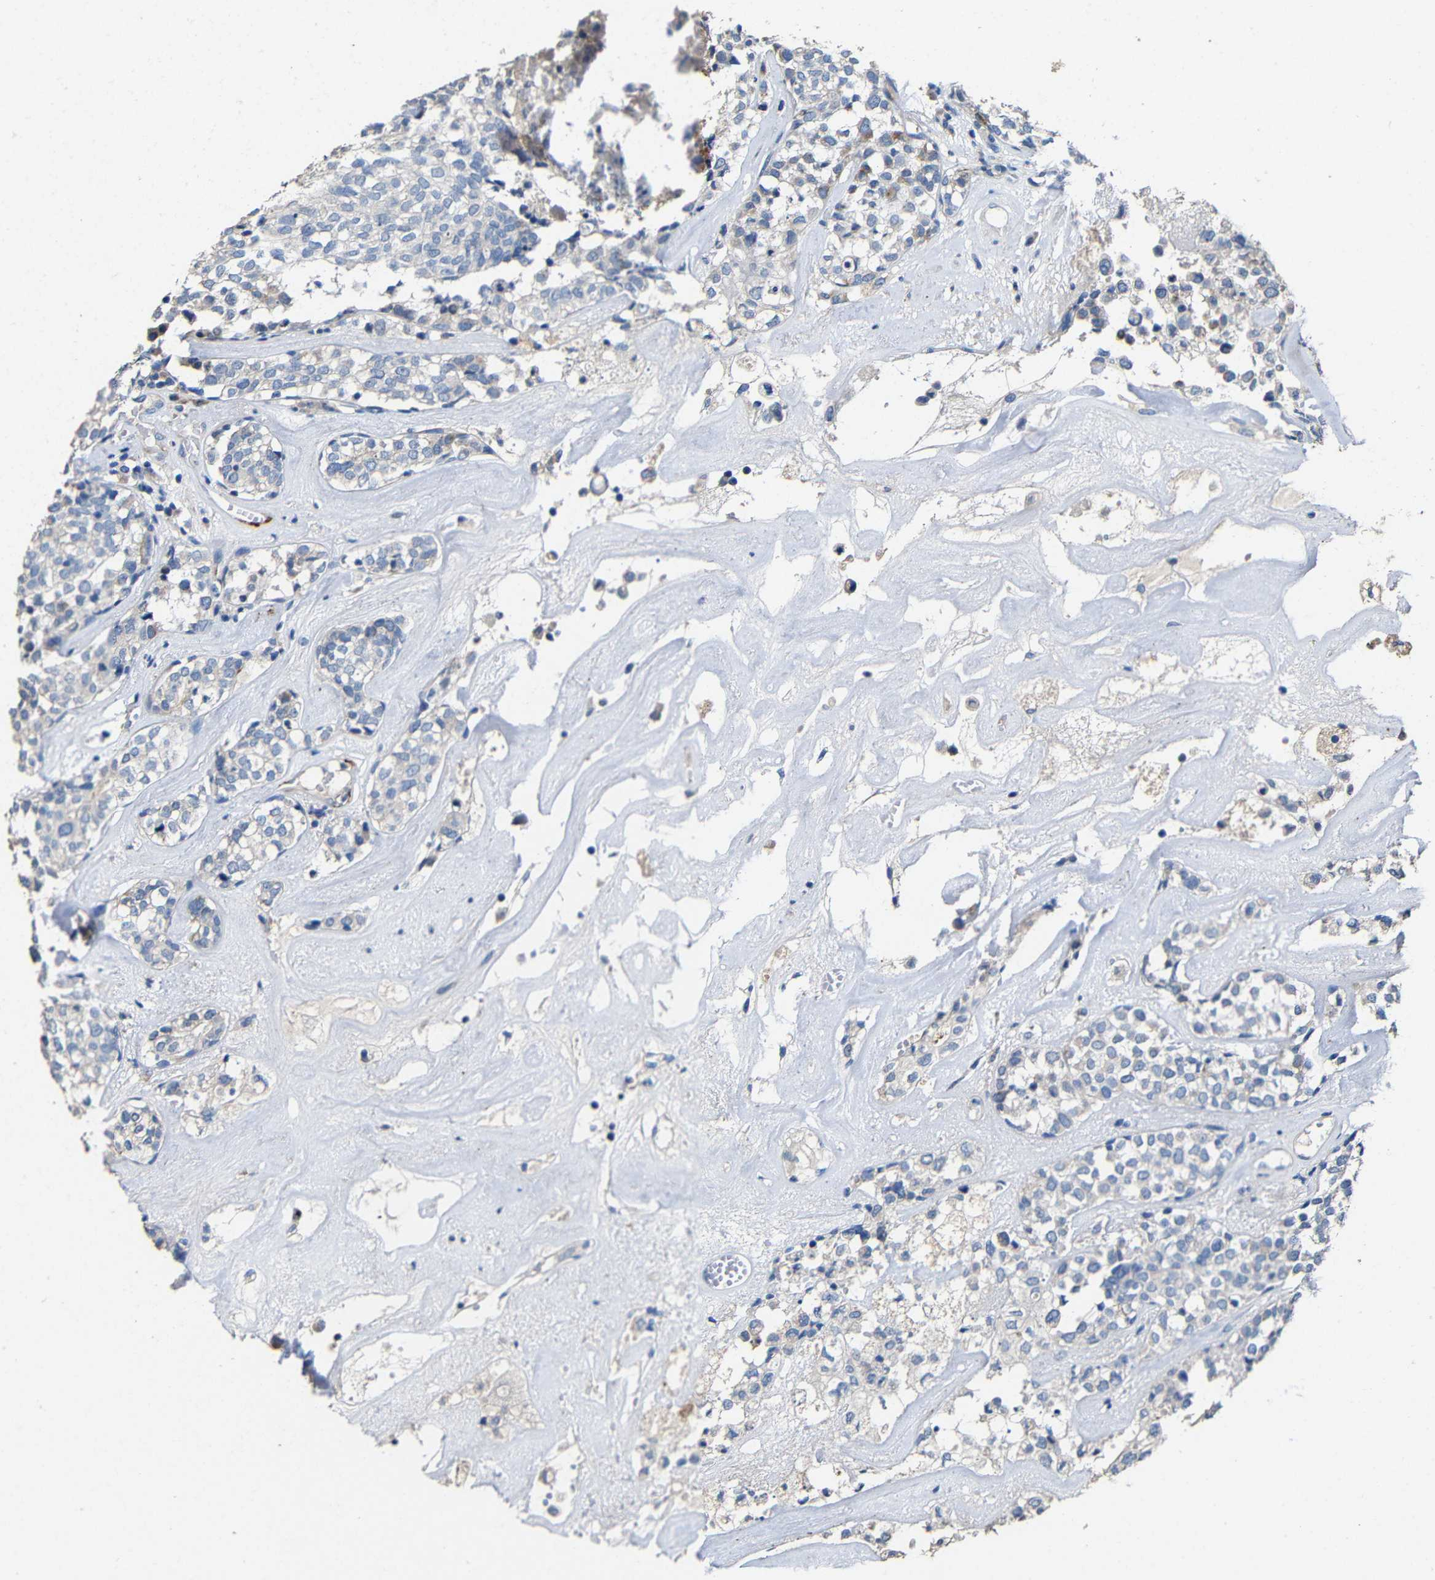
{"staining": {"intensity": "negative", "quantity": "none", "location": "none"}, "tissue": "head and neck cancer", "cell_type": "Tumor cells", "image_type": "cancer", "snomed": [{"axis": "morphology", "description": "Adenocarcinoma, NOS"}, {"axis": "topography", "description": "Salivary gland"}, {"axis": "topography", "description": "Head-Neck"}], "caption": "High power microscopy image of an IHC histopathology image of adenocarcinoma (head and neck), revealing no significant staining in tumor cells.", "gene": "ACKR2", "patient": {"sex": "female", "age": 65}}